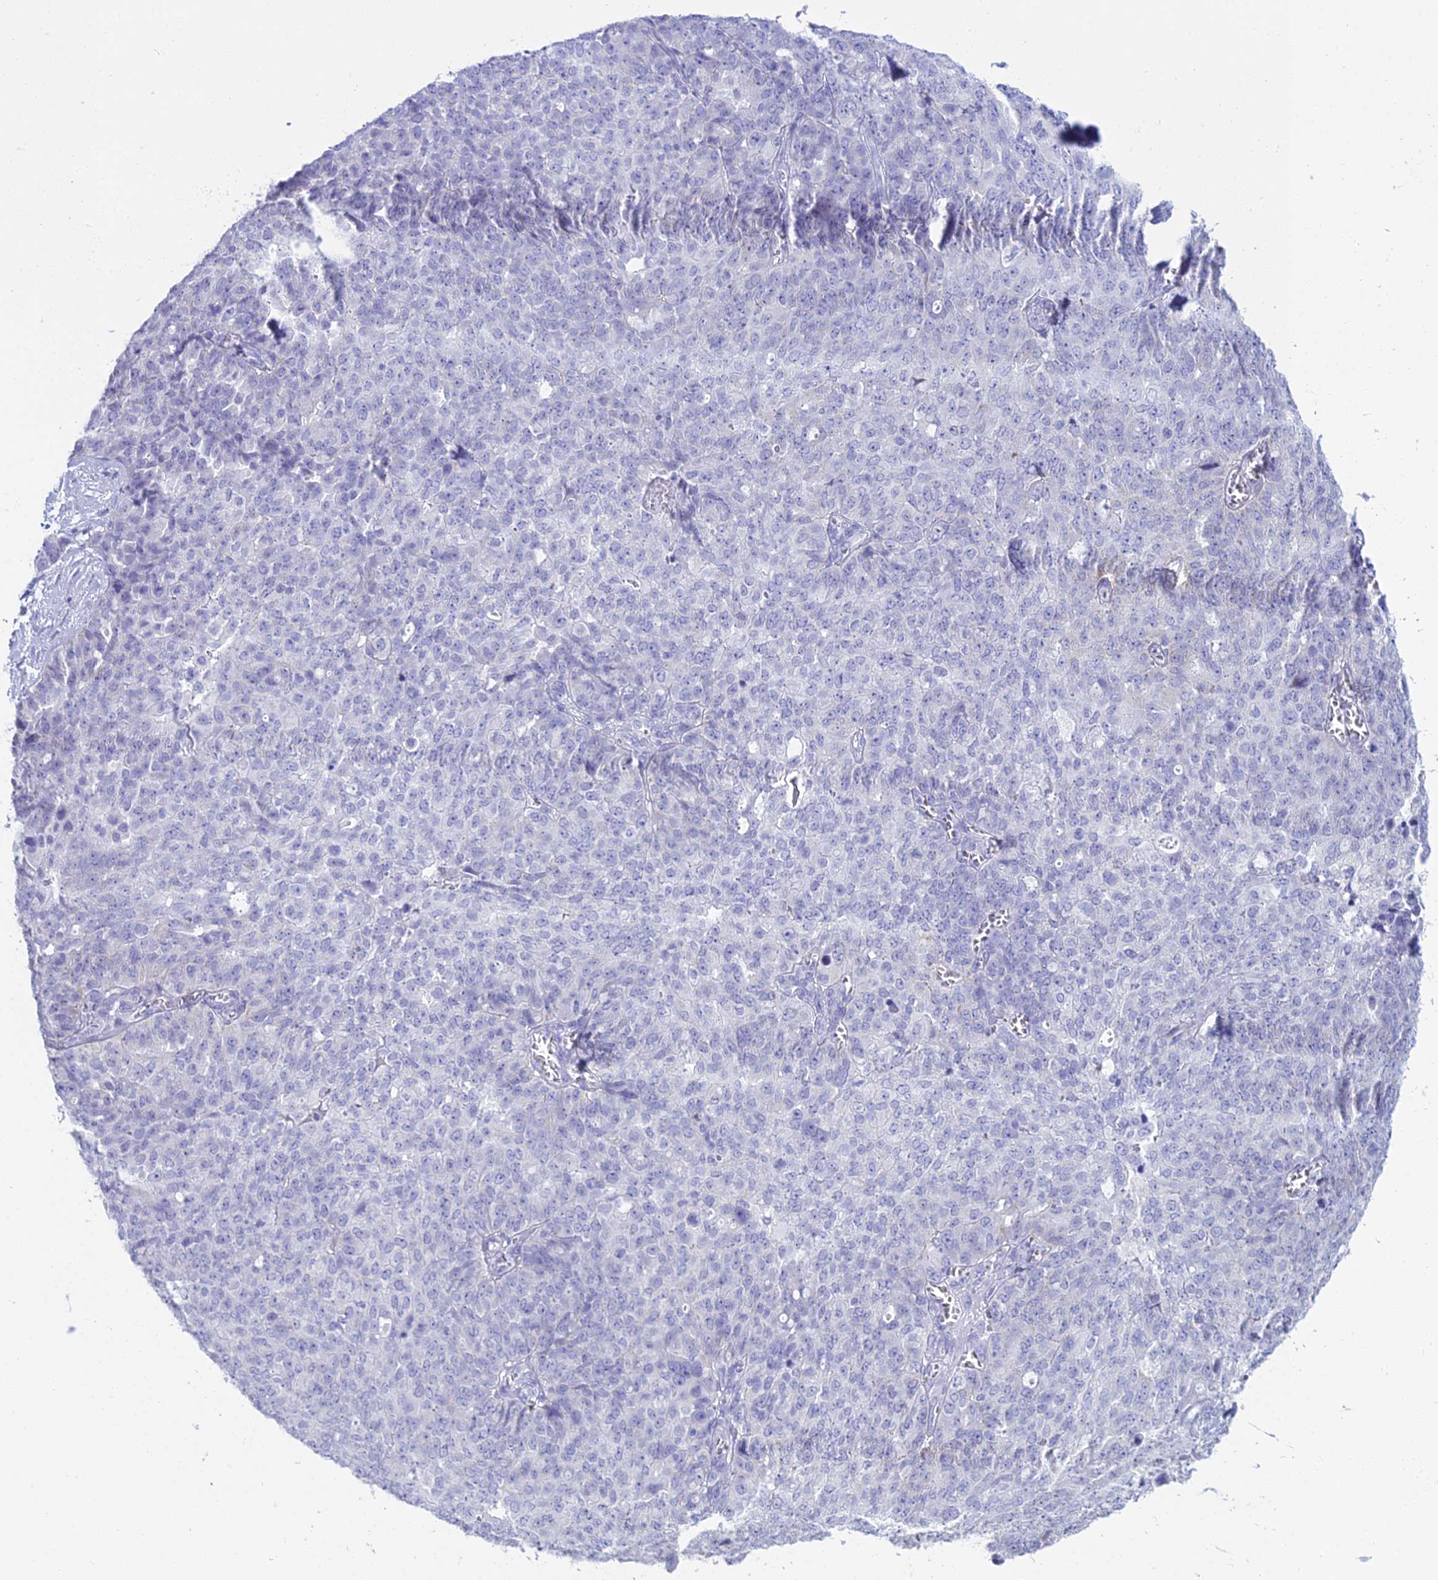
{"staining": {"intensity": "negative", "quantity": "none", "location": "none"}, "tissue": "ovarian cancer", "cell_type": "Tumor cells", "image_type": "cancer", "snomed": [{"axis": "morphology", "description": "Cystadenocarcinoma, serous, NOS"}, {"axis": "topography", "description": "Soft tissue"}, {"axis": "topography", "description": "Ovary"}], "caption": "Immunohistochemistry (IHC) of ovarian cancer (serous cystadenocarcinoma) displays no positivity in tumor cells.", "gene": "CGB2", "patient": {"sex": "female", "age": 57}}